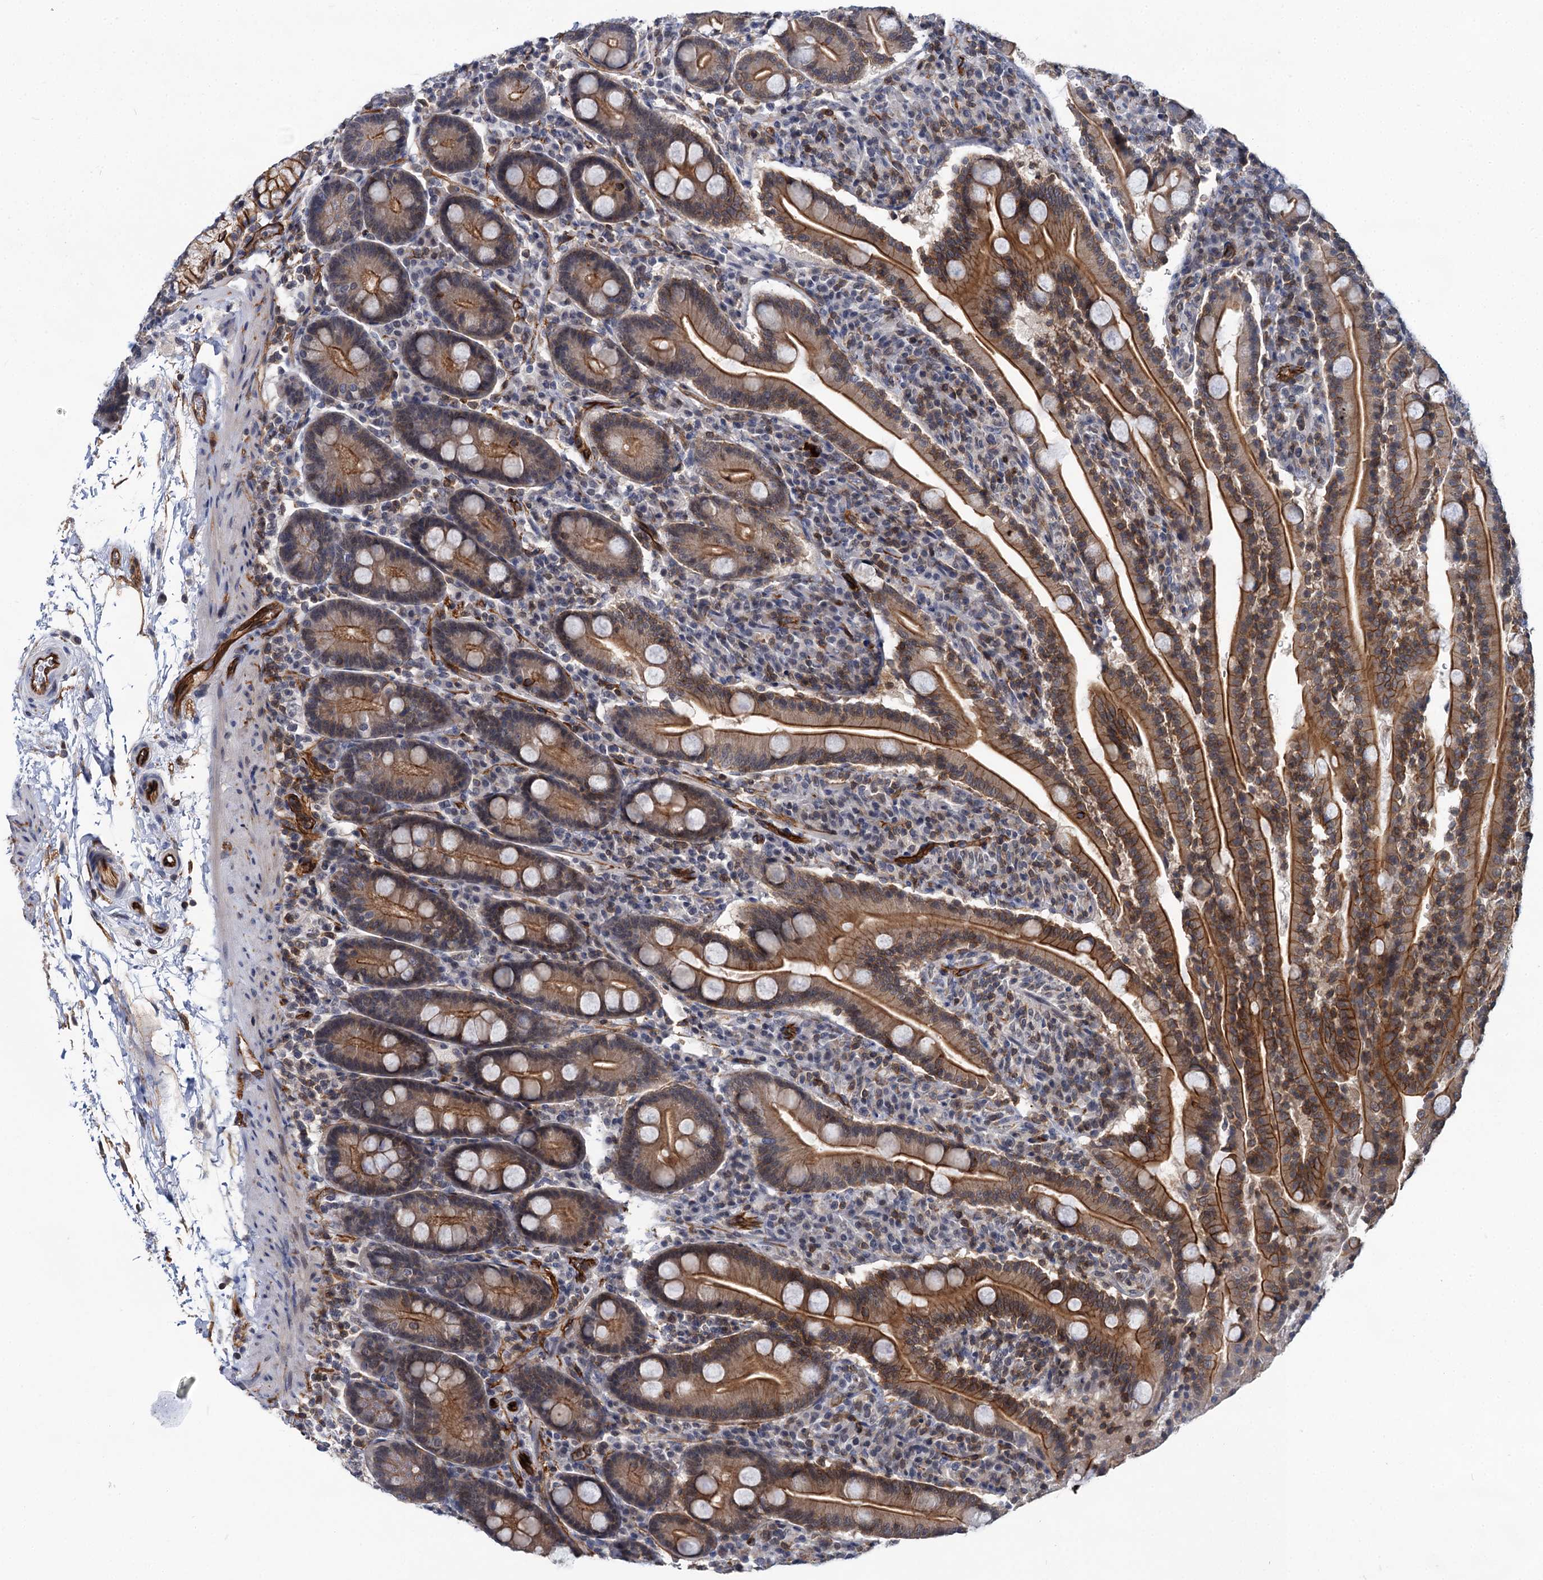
{"staining": {"intensity": "strong", "quantity": ">75%", "location": "cytoplasmic/membranous"}, "tissue": "duodenum", "cell_type": "Glandular cells", "image_type": "normal", "snomed": [{"axis": "morphology", "description": "Normal tissue, NOS"}, {"axis": "topography", "description": "Duodenum"}], "caption": "Protein staining of normal duodenum exhibits strong cytoplasmic/membranous staining in approximately >75% of glandular cells. (IHC, brightfield microscopy, high magnification).", "gene": "ABLIM1", "patient": {"sex": "male", "age": 35}}